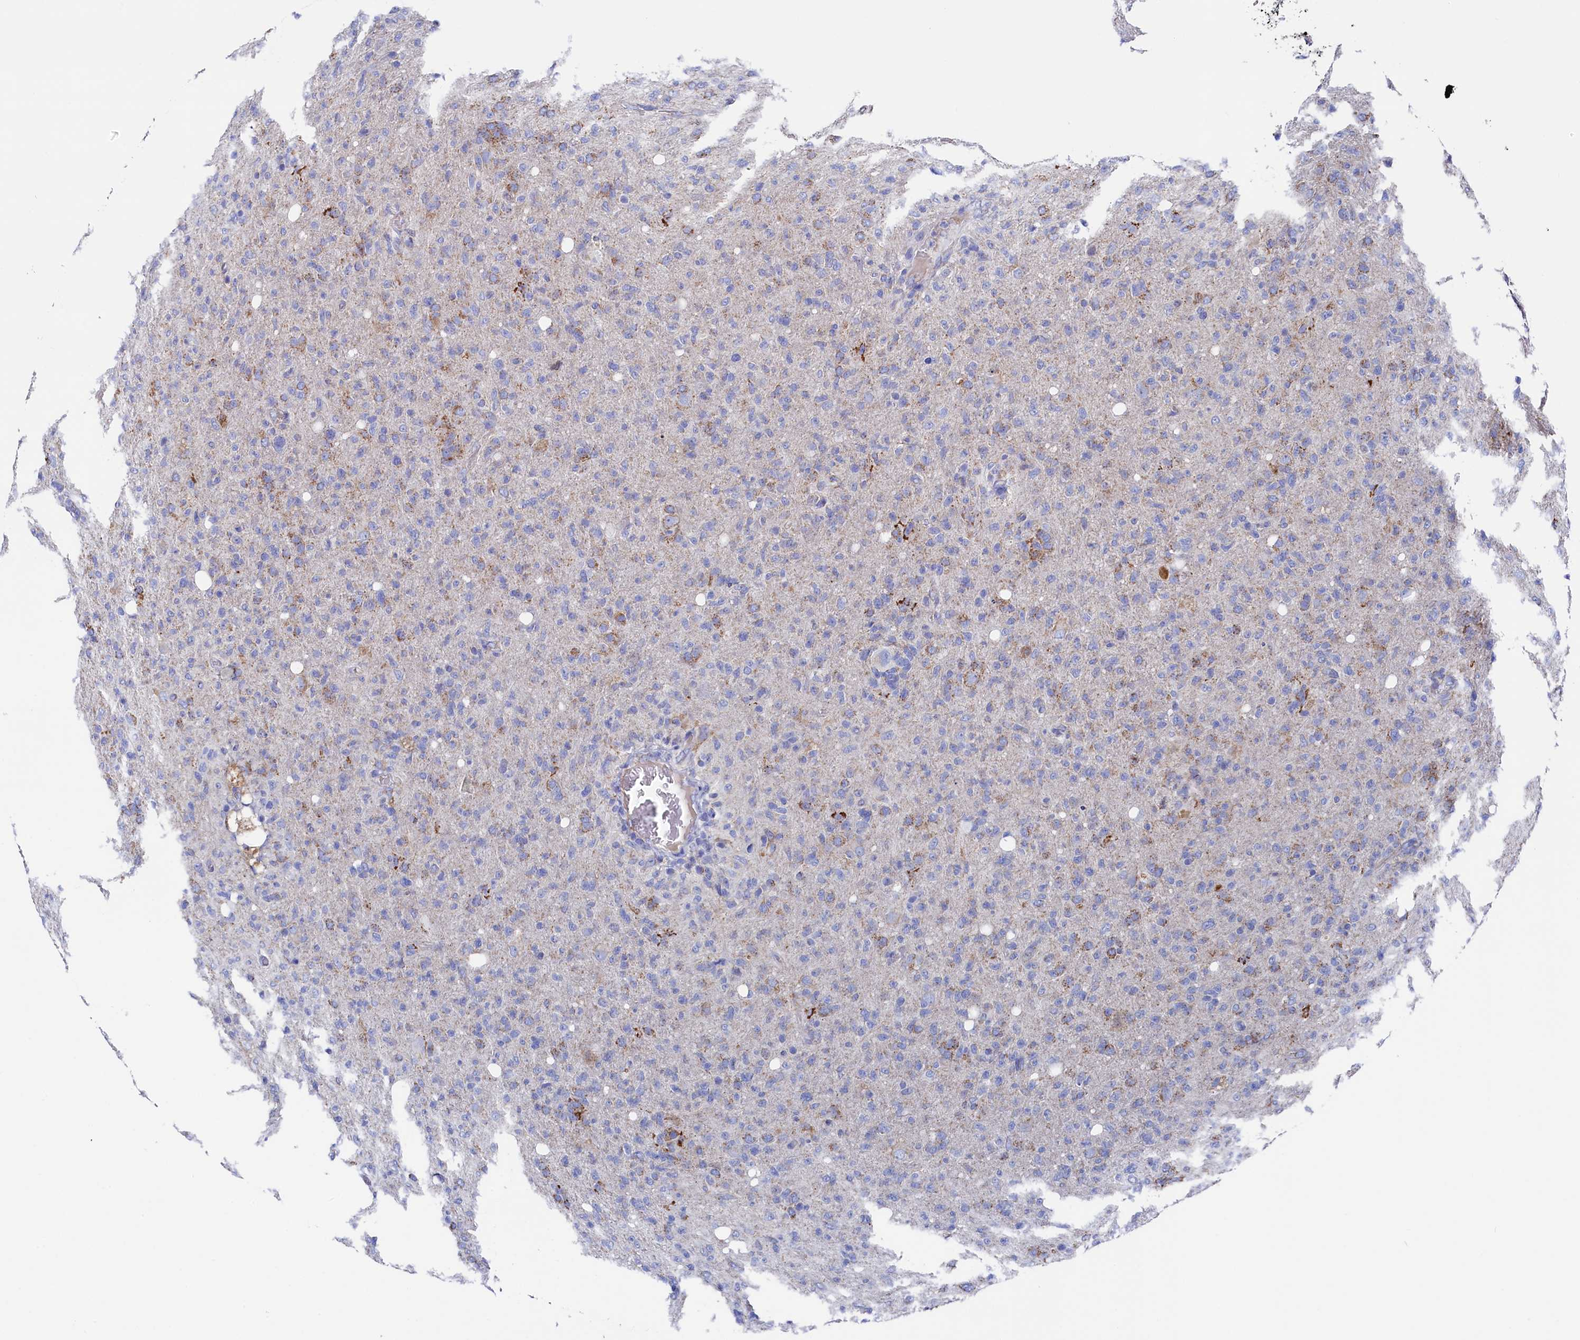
{"staining": {"intensity": "negative", "quantity": "none", "location": "none"}, "tissue": "glioma", "cell_type": "Tumor cells", "image_type": "cancer", "snomed": [{"axis": "morphology", "description": "Glioma, malignant, High grade"}, {"axis": "topography", "description": "Brain"}], "caption": "Immunohistochemical staining of human glioma displays no significant staining in tumor cells.", "gene": "MMAB", "patient": {"sex": "female", "age": 57}}